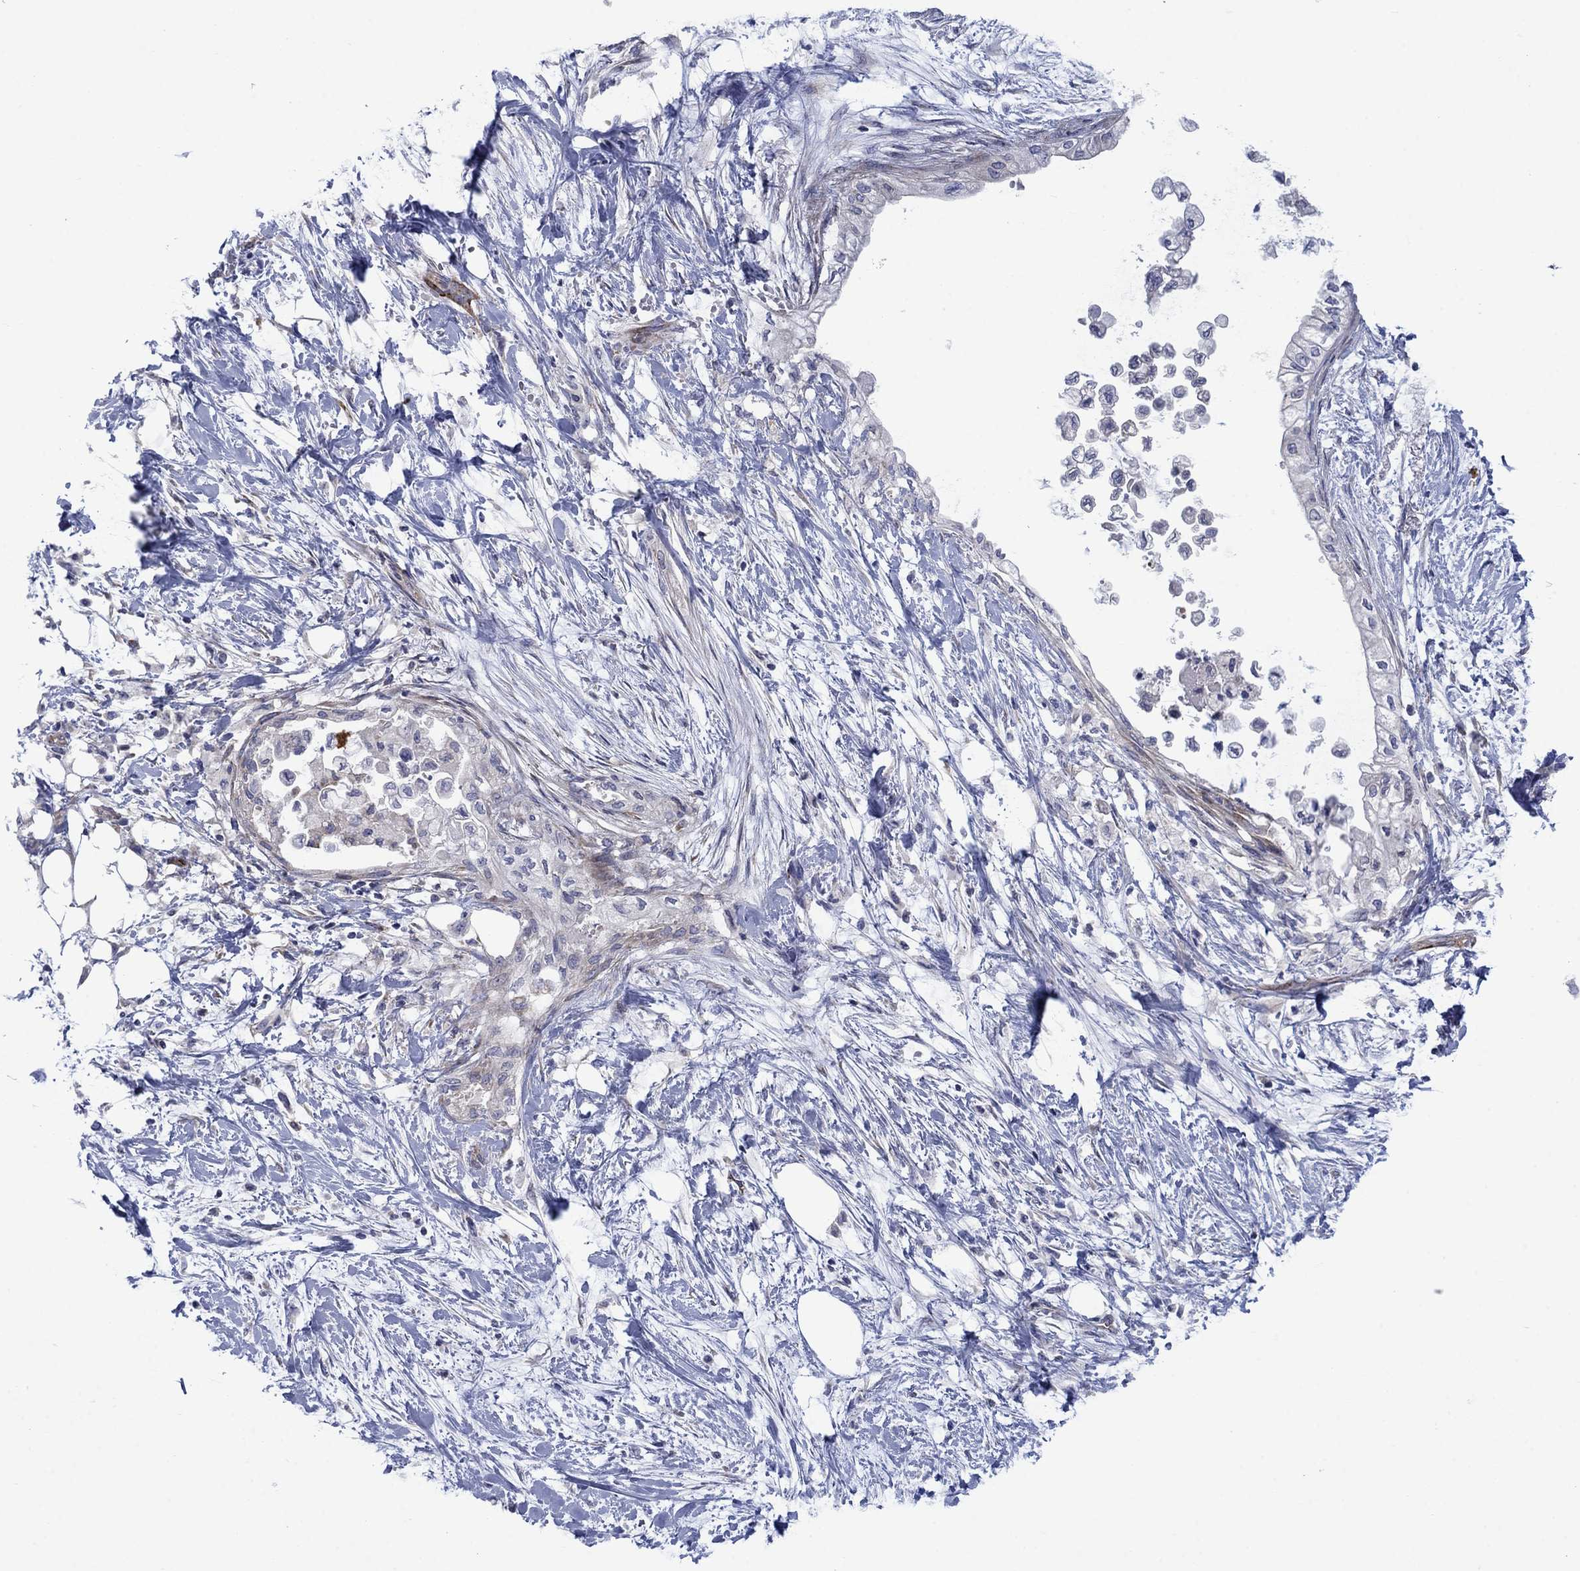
{"staining": {"intensity": "negative", "quantity": "none", "location": "none"}, "tissue": "pancreatic cancer", "cell_type": "Tumor cells", "image_type": "cancer", "snomed": [{"axis": "morphology", "description": "Normal tissue, NOS"}, {"axis": "morphology", "description": "Adenocarcinoma, NOS"}, {"axis": "topography", "description": "Pancreas"}, {"axis": "topography", "description": "Duodenum"}], "caption": "Immunohistochemical staining of human pancreatic cancer (adenocarcinoma) exhibits no significant staining in tumor cells. Brightfield microscopy of IHC stained with DAB (3,3'-diaminobenzidine) (brown) and hematoxylin (blue), captured at high magnification.", "gene": "FXR1", "patient": {"sex": "female", "age": 60}}